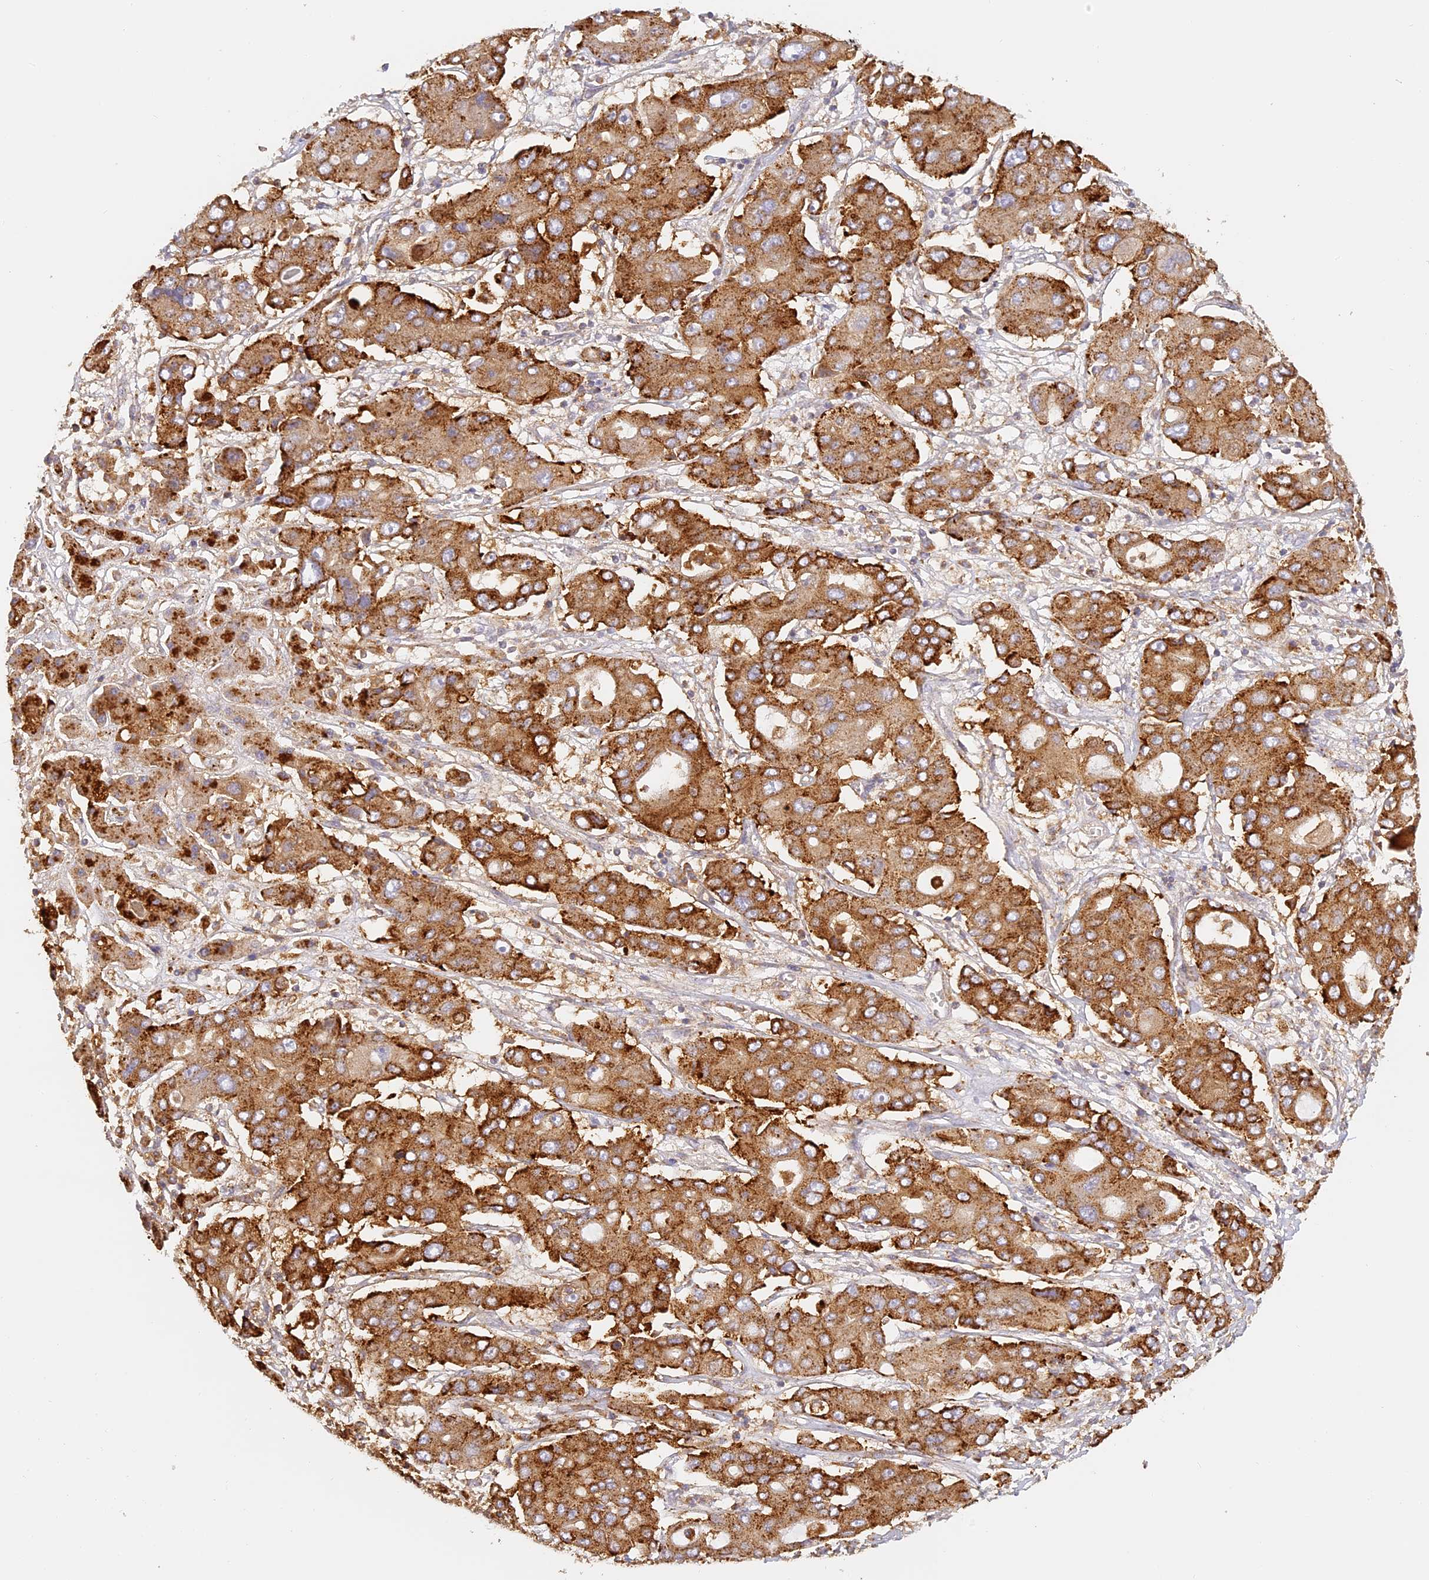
{"staining": {"intensity": "strong", "quantity": ">75%", "location": "cytoplasmic/membranous"}, "tissue": "liver cancer", "cell_type": "Tumor cells", "image_type": "cancer", "snomed": [{"axis": "morphology", "description": "Cholangiocarcinoma"}, {"axis": "topography", "description": "Liver"}], "caption": "Protein analysis of liver cancer tissue demonstrates strong cytoplasmic/membranous expression in about >75% of tumor cells.", "gene": "LAMP2", "patient": {"sex": "male", "age": 67}}